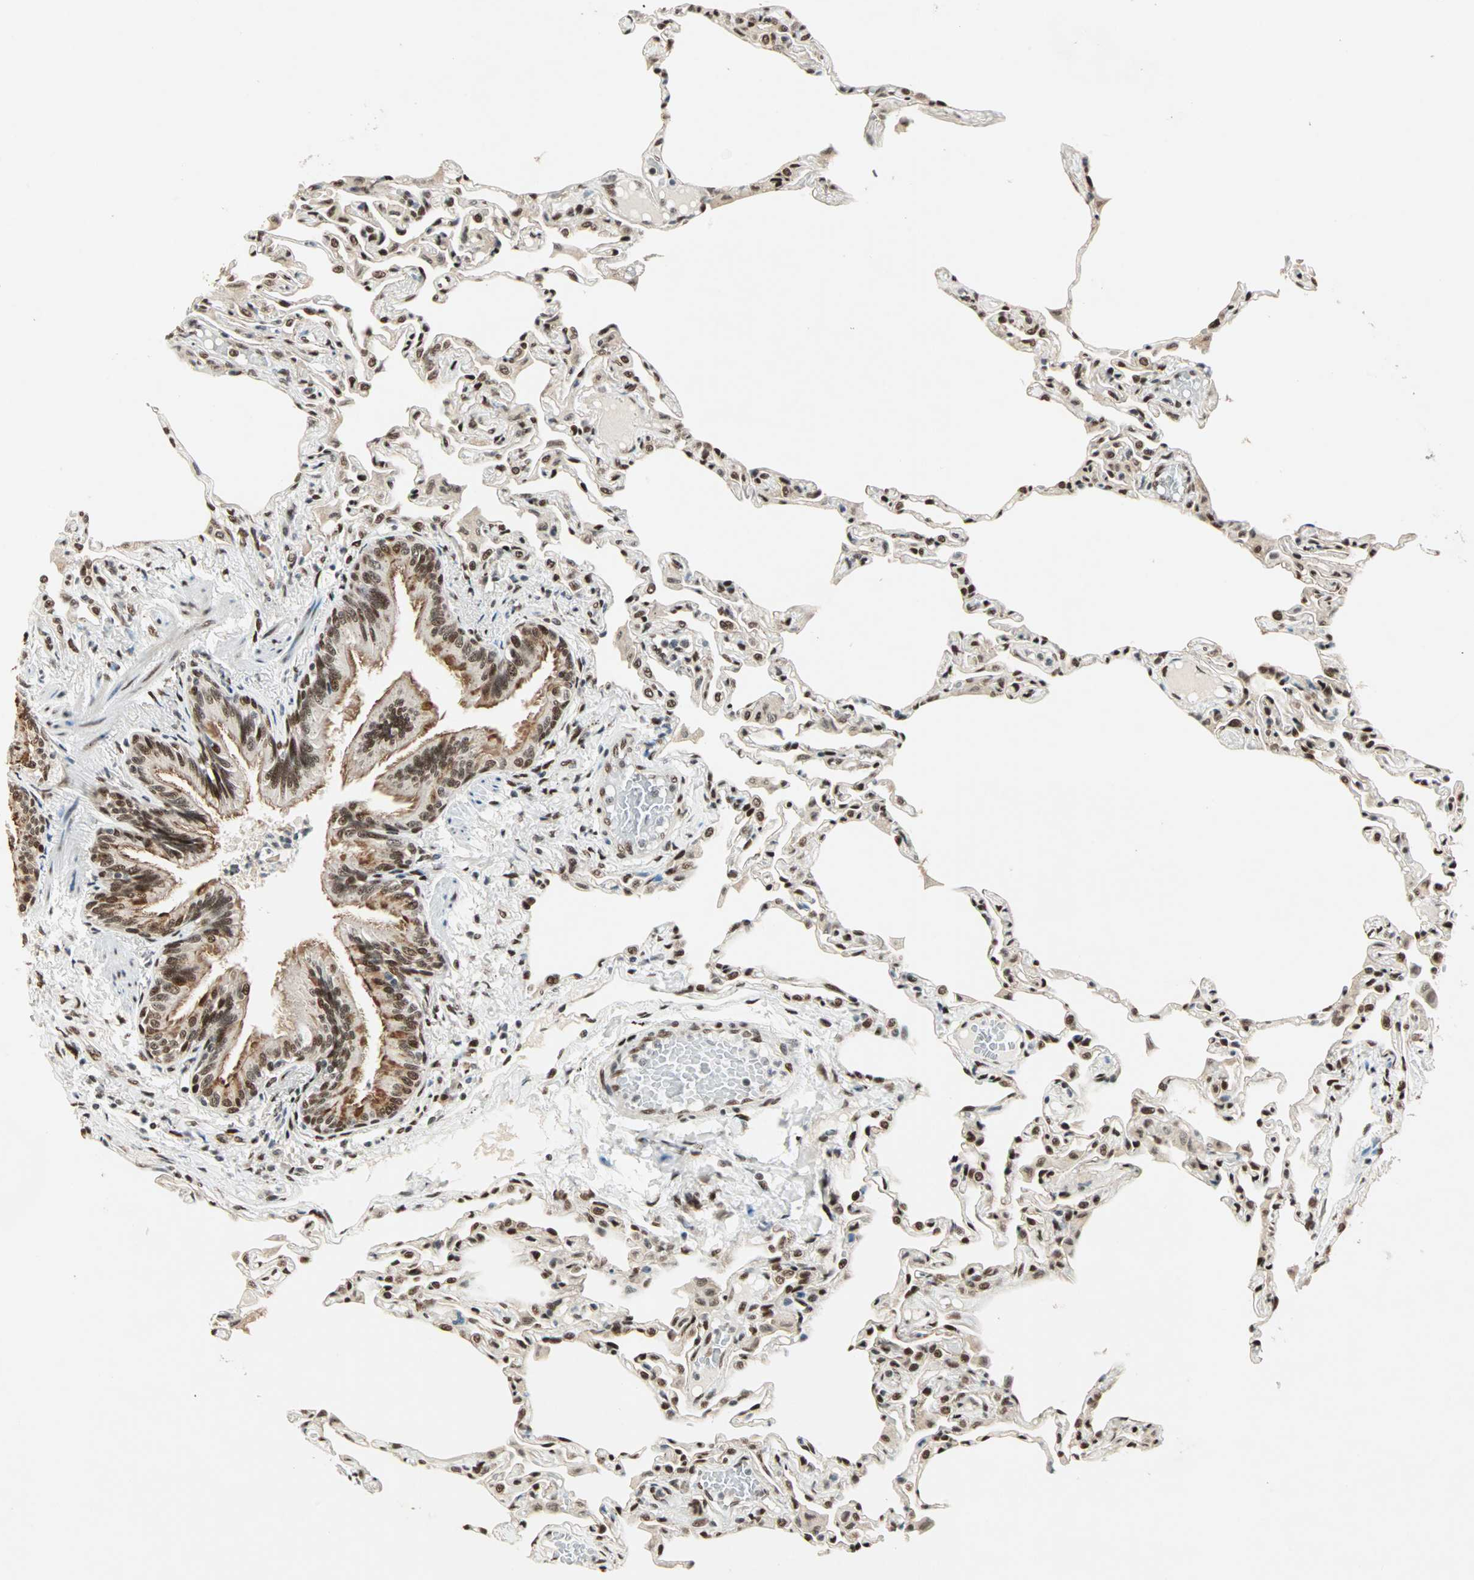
{"staining": {"intensity": "strong", "quantity": ">75%", "location": "nuclear"}, "tissue": "lung", "cell_type": "Alveolar cells", "image_type": "normal", "snomed": [{"axis": "morphology", "description": "Normal tissue, NOS"}, {"axis": "topography", "description": "Lung"}], "caption": "The histopathology image exhibits immunohistochemical staining of benign lung. There is strong nuclear expression is present in about >75% of alveolar cells.", "gene": "BLM", "patient": {"sex": "female", "age": 49}}